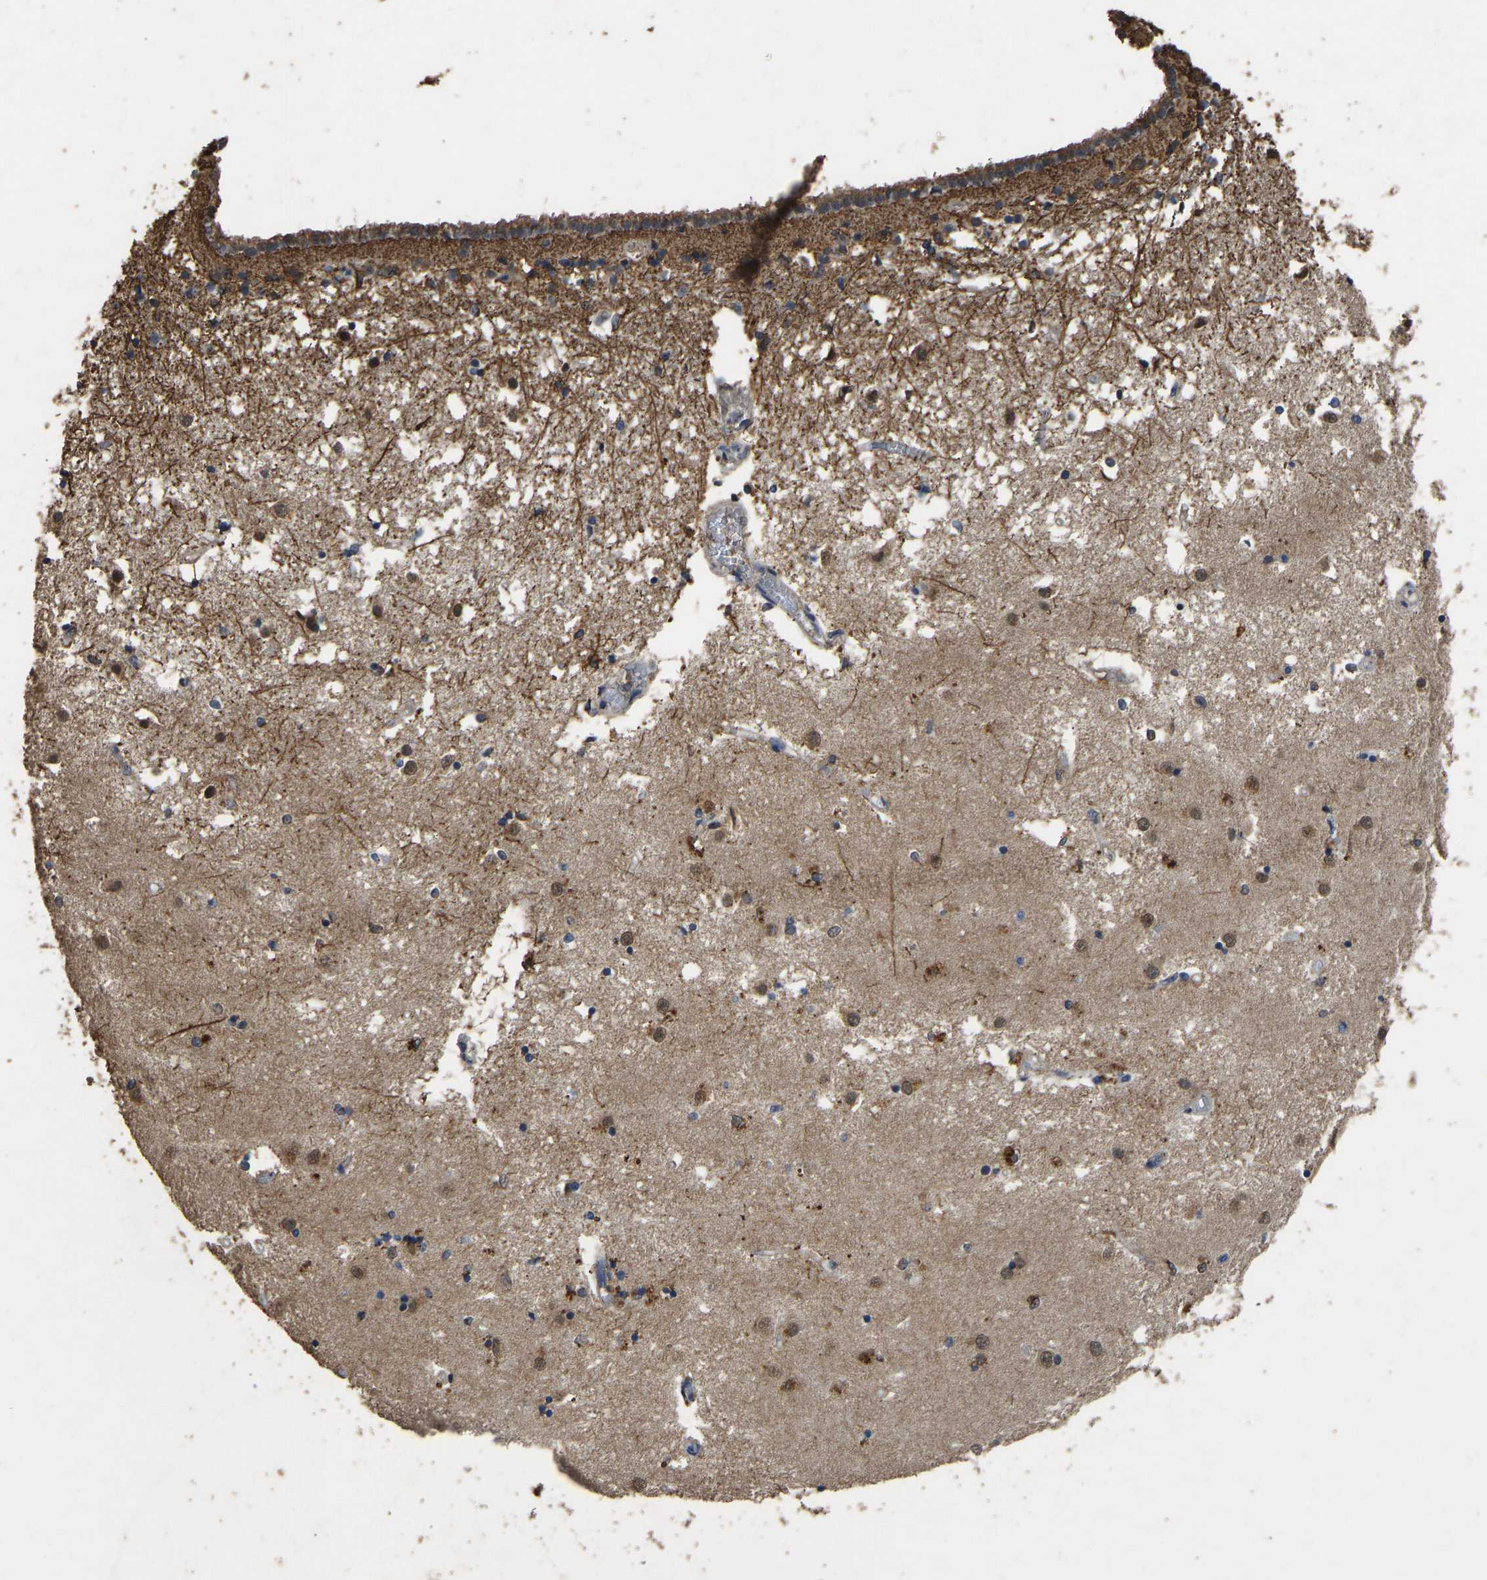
{"staining": {"intensity": "negative", "quantity": "none", "location": "none"}, "tissue": "caudate", "cell_type": "Glial cells", "image_type": "normal", "snomed": [{"axis": "morphology", "description": "Normal tissue, NOS"}, {"axis": "topography", "description": "Lateral ventricle wall"}], "caption": "Immunohistochemistry micrograph of normal caudate stained for a protein (brown), which shows no positivity in glial cells. (IHC, brightfield microscopy, high magnification).", "gene": "CIDEC", "patient": {"sex": "male", "age": 45}}